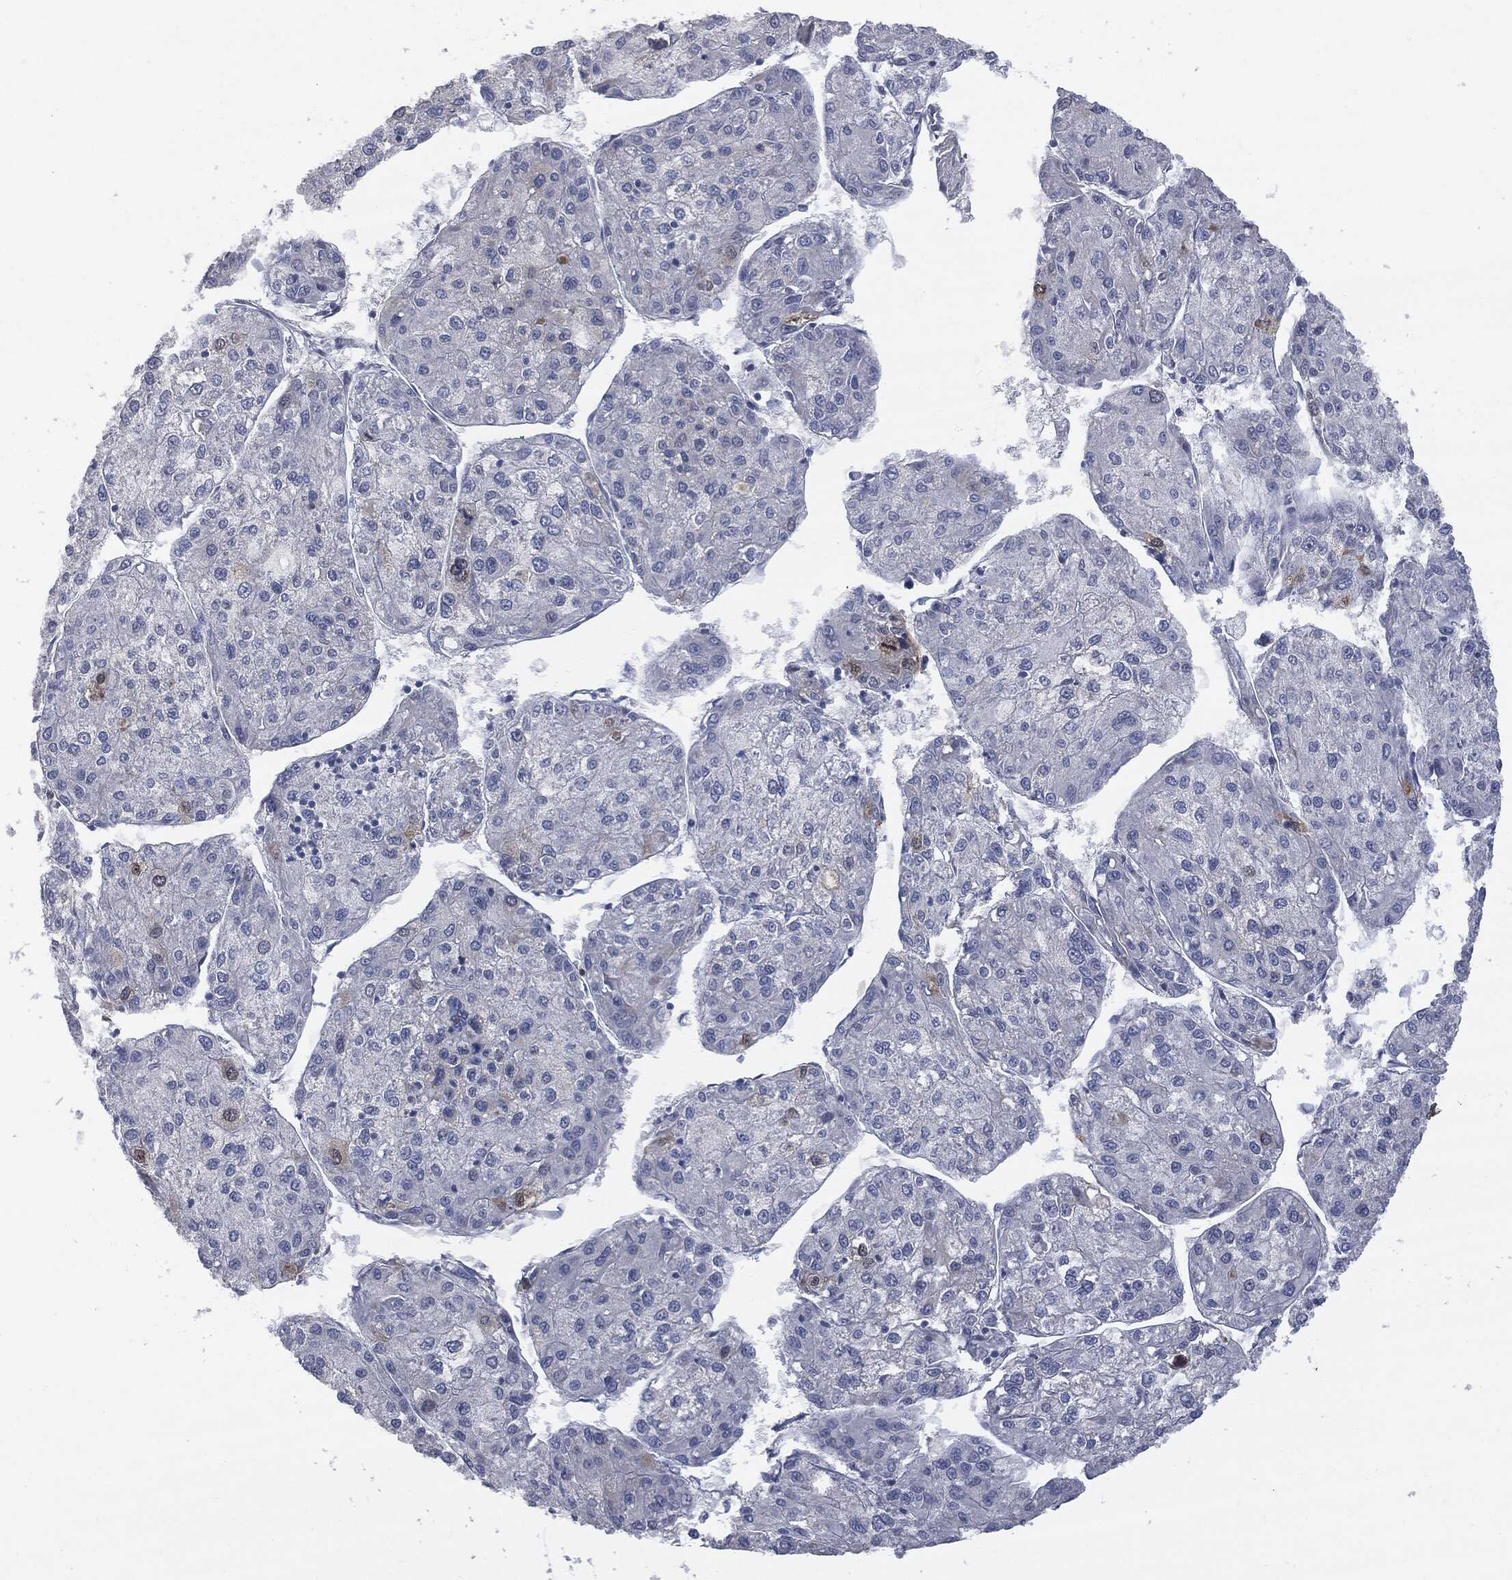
{"staining": {"intensity": "negative", "quantity": "none", "location": "none"}, "tissue": "liver cancer", "cell_type": "Tumor cells", "image_type": "cancer", "snomed": [{"axis": "morphology", "description": "Carcinoma, Hepatocellular, NOS"}, {"axis": "topography", "description": "Liver"}], "caption": "Immunohistochemistry (IHC) image of neoplastic tissue: liver hepatocellular carcinoma stained with DAB (3,3'-diaminobenzidine) shows no significant protein positivity in tumor cells. (DAB (3,3'-diaminobenzidine) immunohistochemistry (IHC), high magnification).", "gene": "UBE2C", "patient": {"sex": "male", "age": 72}}